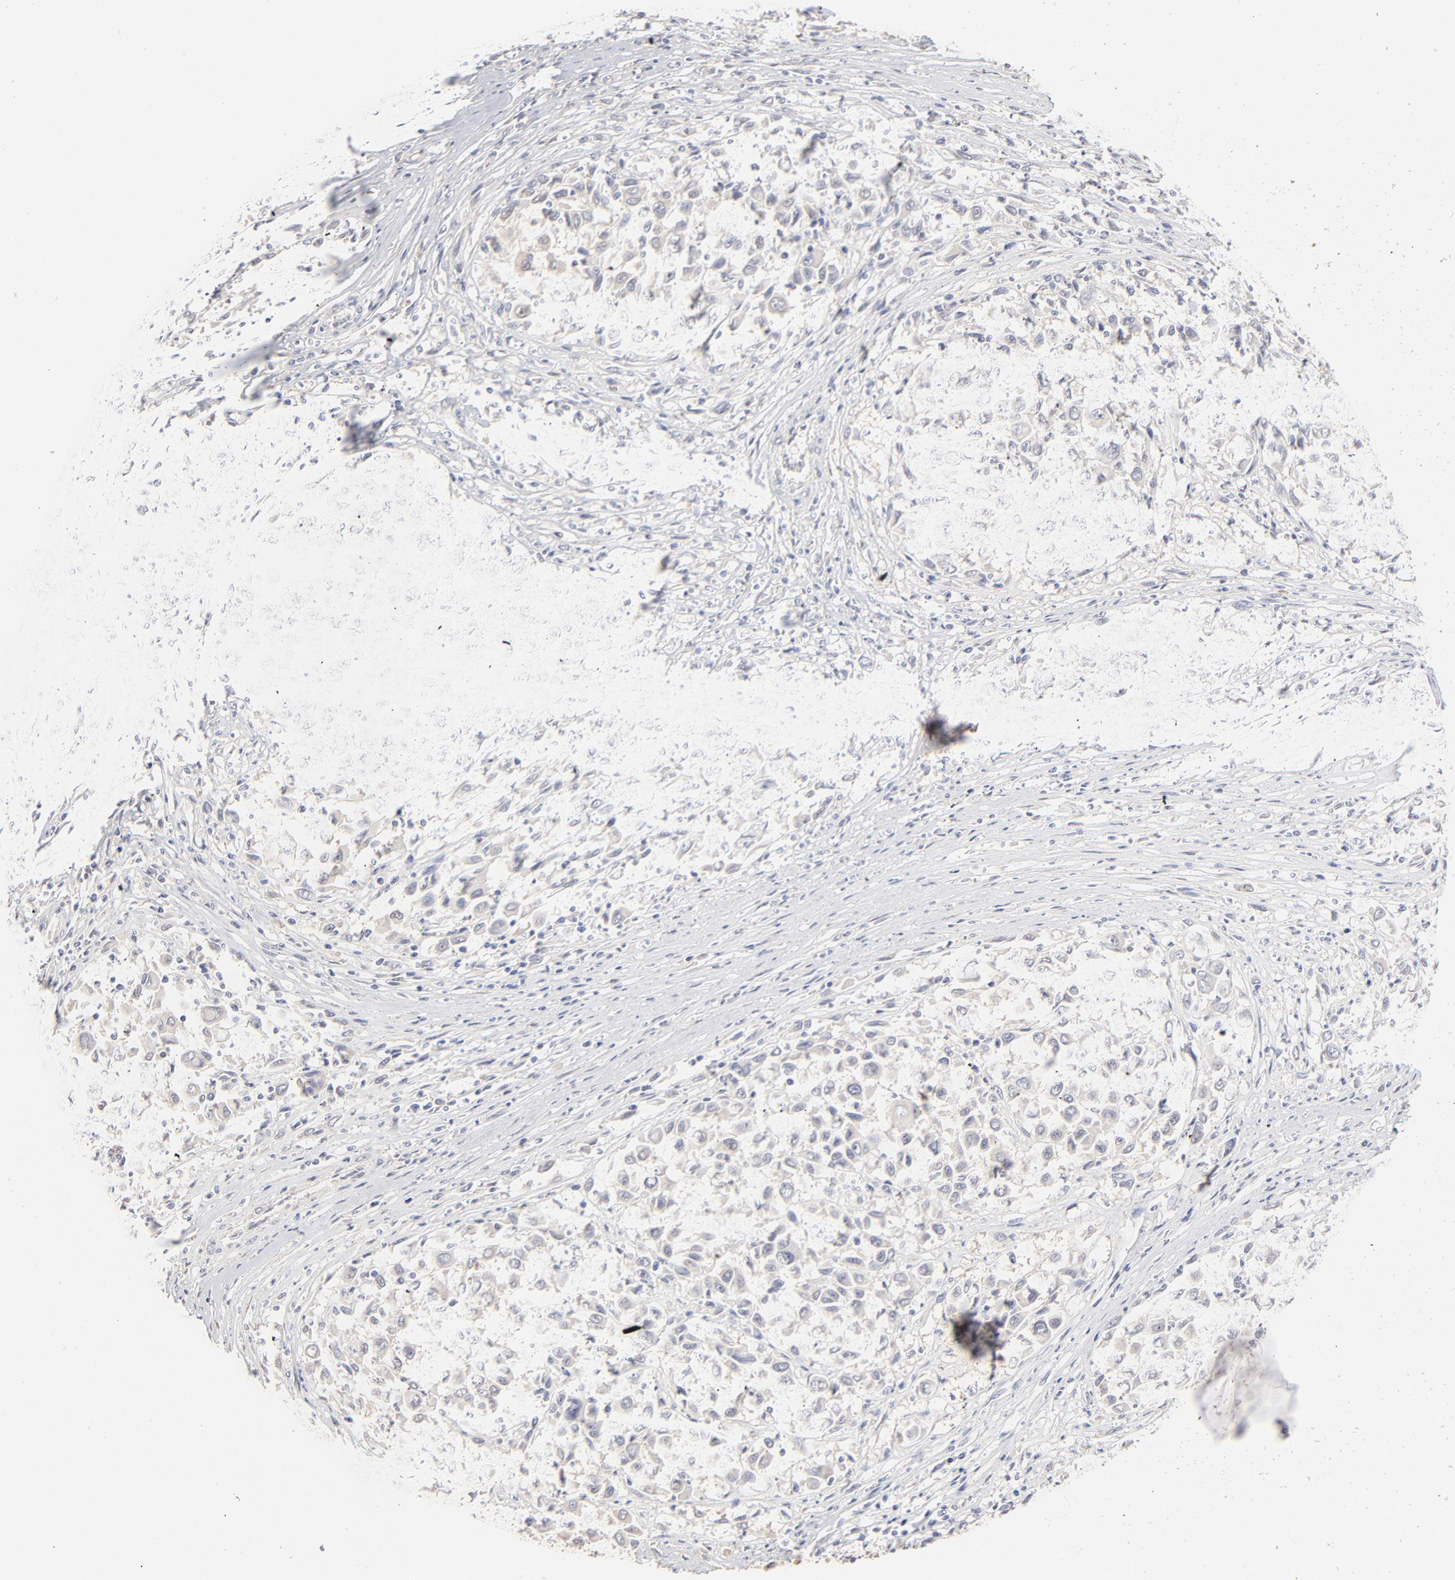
{"staining": {"intensity": "weak", "quantity": ">75%", "location": "cytoplasmic/membranous"}, "tissue": "melanoma", "cell_type": "Tumor cells", "image_type": "cancer", "snomed": [{"axis": "morphology", "description": "Malignant melanoma, Metastatic site"}, {"axis": "topography", "description": "Lymph node"}], "caption": "Immunohistochemistry (IHC) (DAB) staining of melanoma reveals weak cytoplasmic/membranous protein positivity in approximately >75% of tumor cells.", "gene": "DNAL4", "patient": {"sex": "male", "age": 61}}